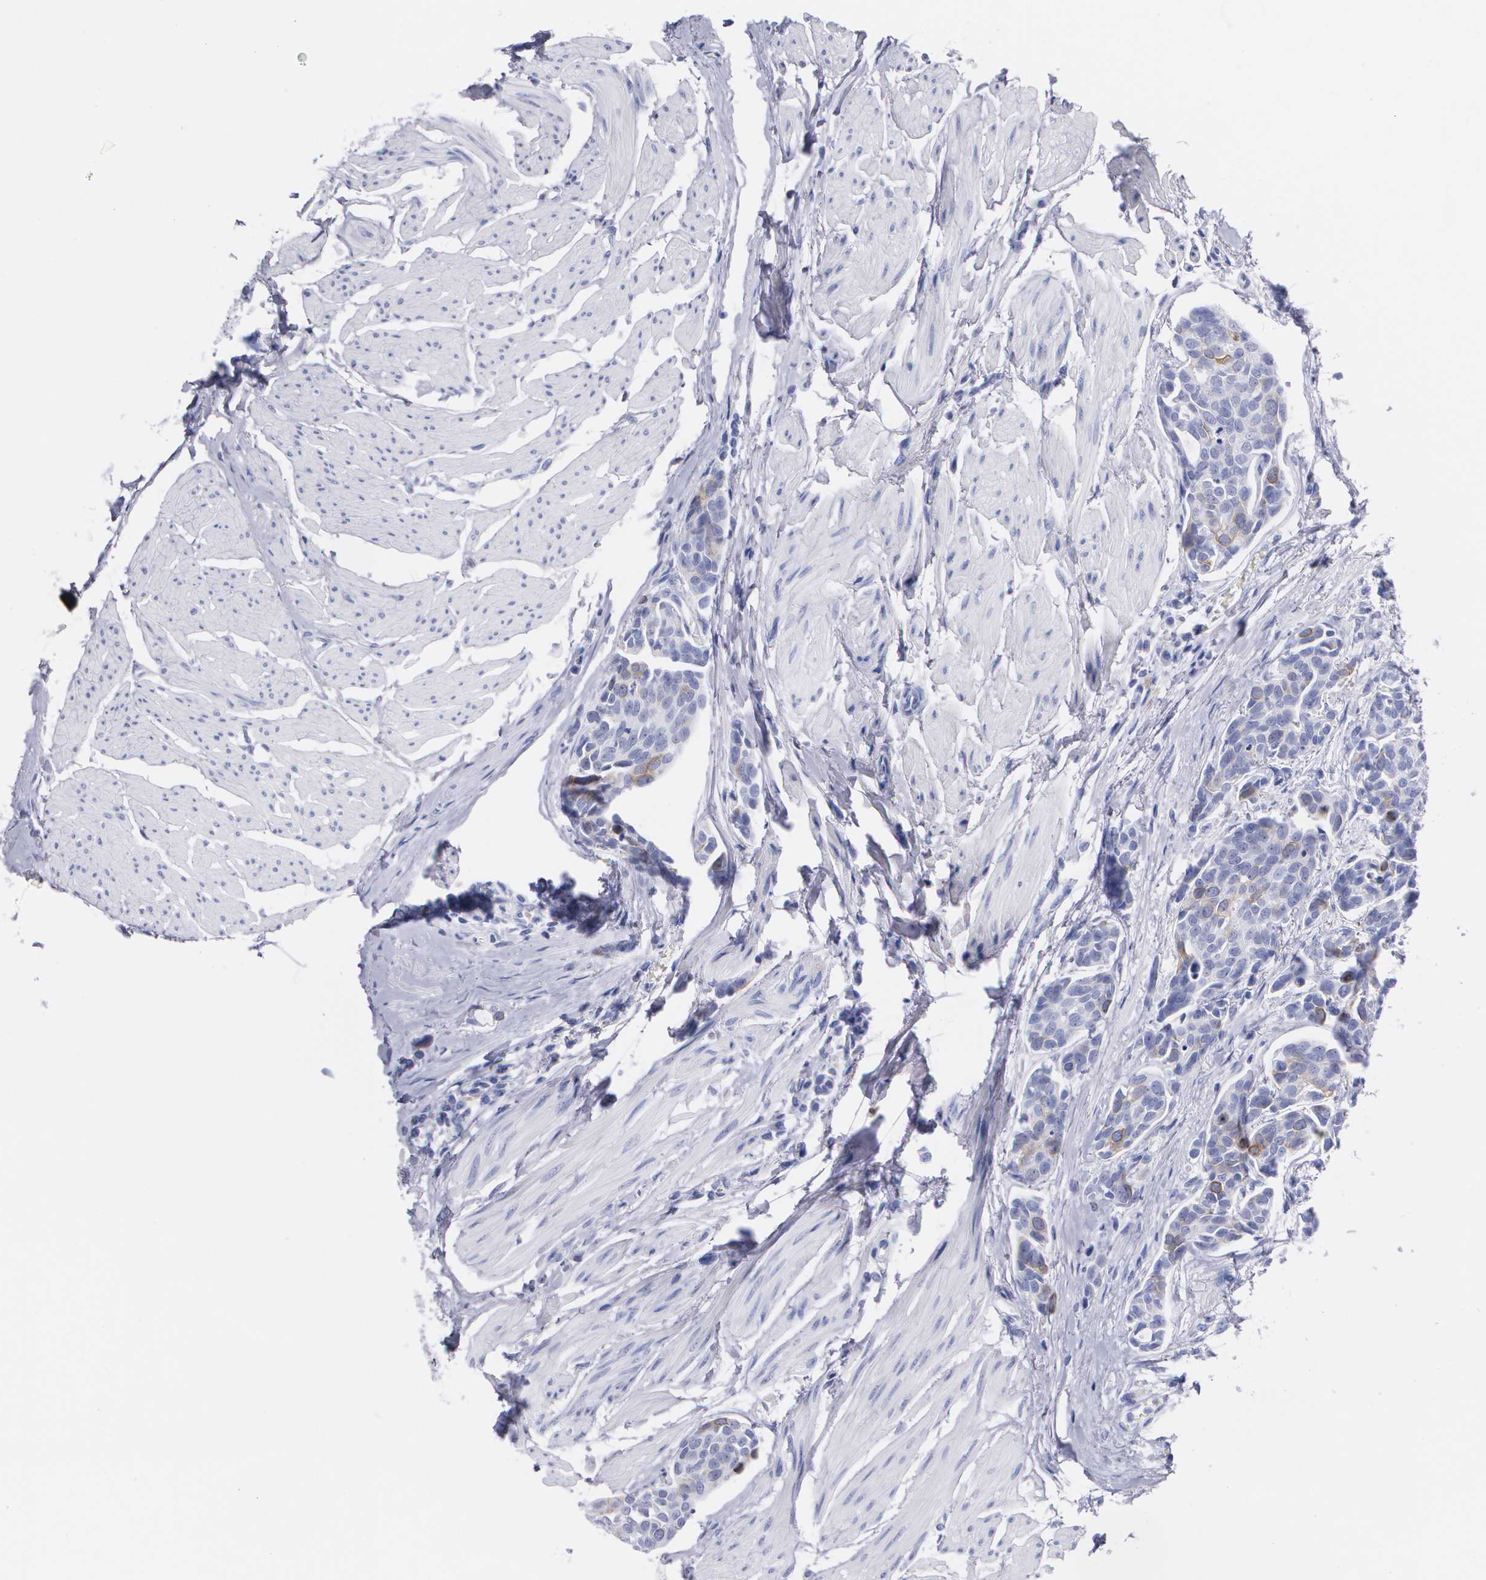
{"staining": {"intensity": "moderate", "quantity": "<25%", "location": "cytoplasmic/membranous"}, "tissue": "urothelial cancer", "cell_type": "Tumor cells", "image_type": "cancer", "snomed": [{"axis": "morphology", "description": "Urothelial carcinoma, High grade"}, {"axis": "topography", "description": "Urinary bladder"}], "caption": "This image displays urothelial carcinoma (high-grade) stained with immunohistochemistry to label a protein in brown. The cytoplasmic/membranous of tumor cells show moderate positivity for the protein. Nuclei are counter-stained blue.", "gene": "HMMR", "patient": {"sex": "male", "age": 78}}